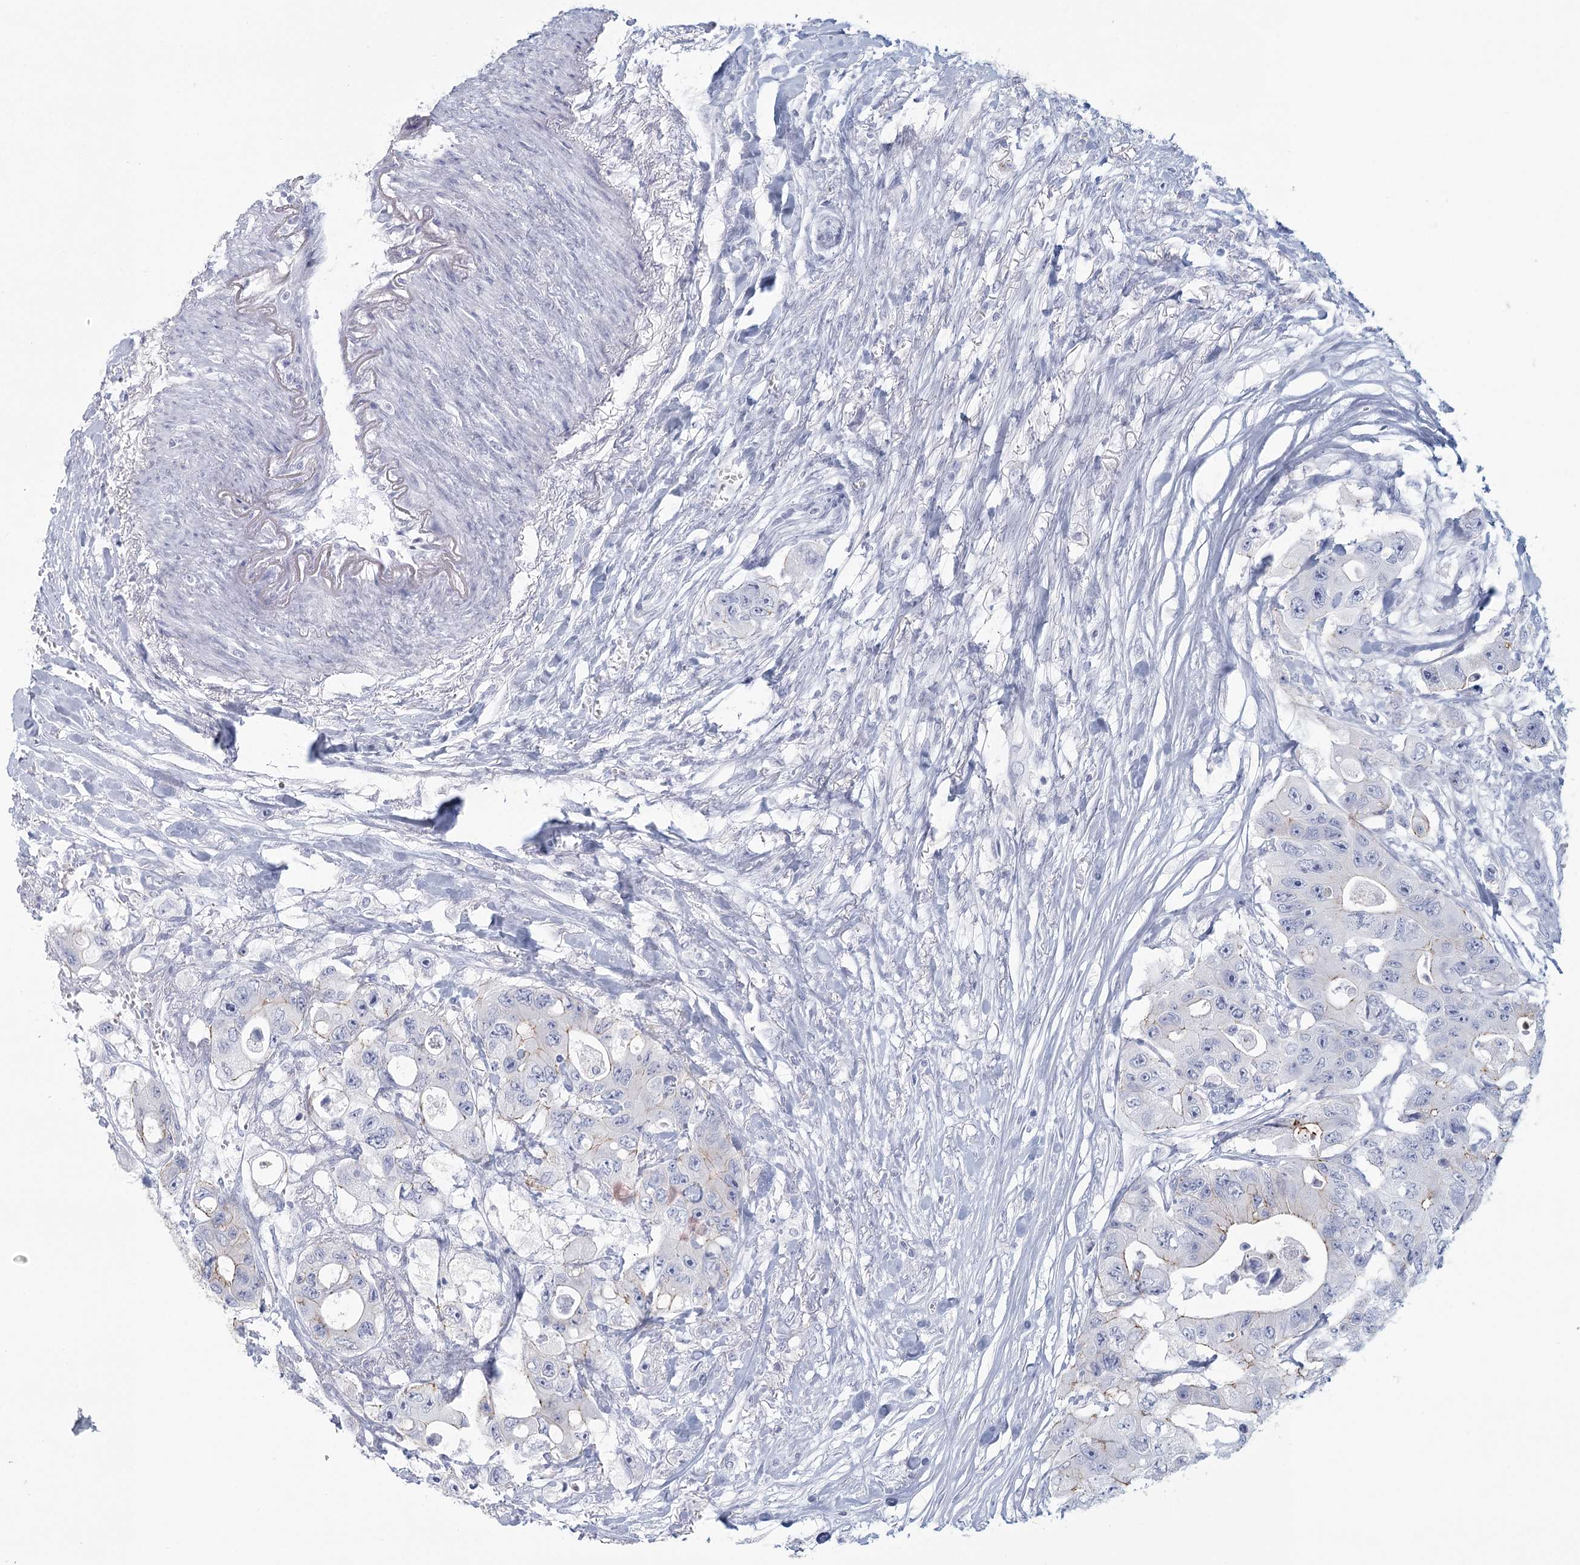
{"staining": {"intensity": "weak", "quantity": "<25%", "location": "cytoplasmic/membranous"}, "tissue": "colorectal cancer", "cell_type": "Tumor cells", "image_type": "cancer", "snomed": [{"axis": "morphology", "description": "Adenocarcinoma, NOS"}, {"axis": "topography", "description": "Colon"}], "caption": "High magnification brightfield microscopy of colorectal cancer (adenocarcinoma) stained with DAB (3,3'-diaminobenzidine) (brown) and counterstained with hematoxylin (blue): tumor cells show no significant expression.", "gene": "WNT8B", "patient": {"sex": "female", "age": 46}}